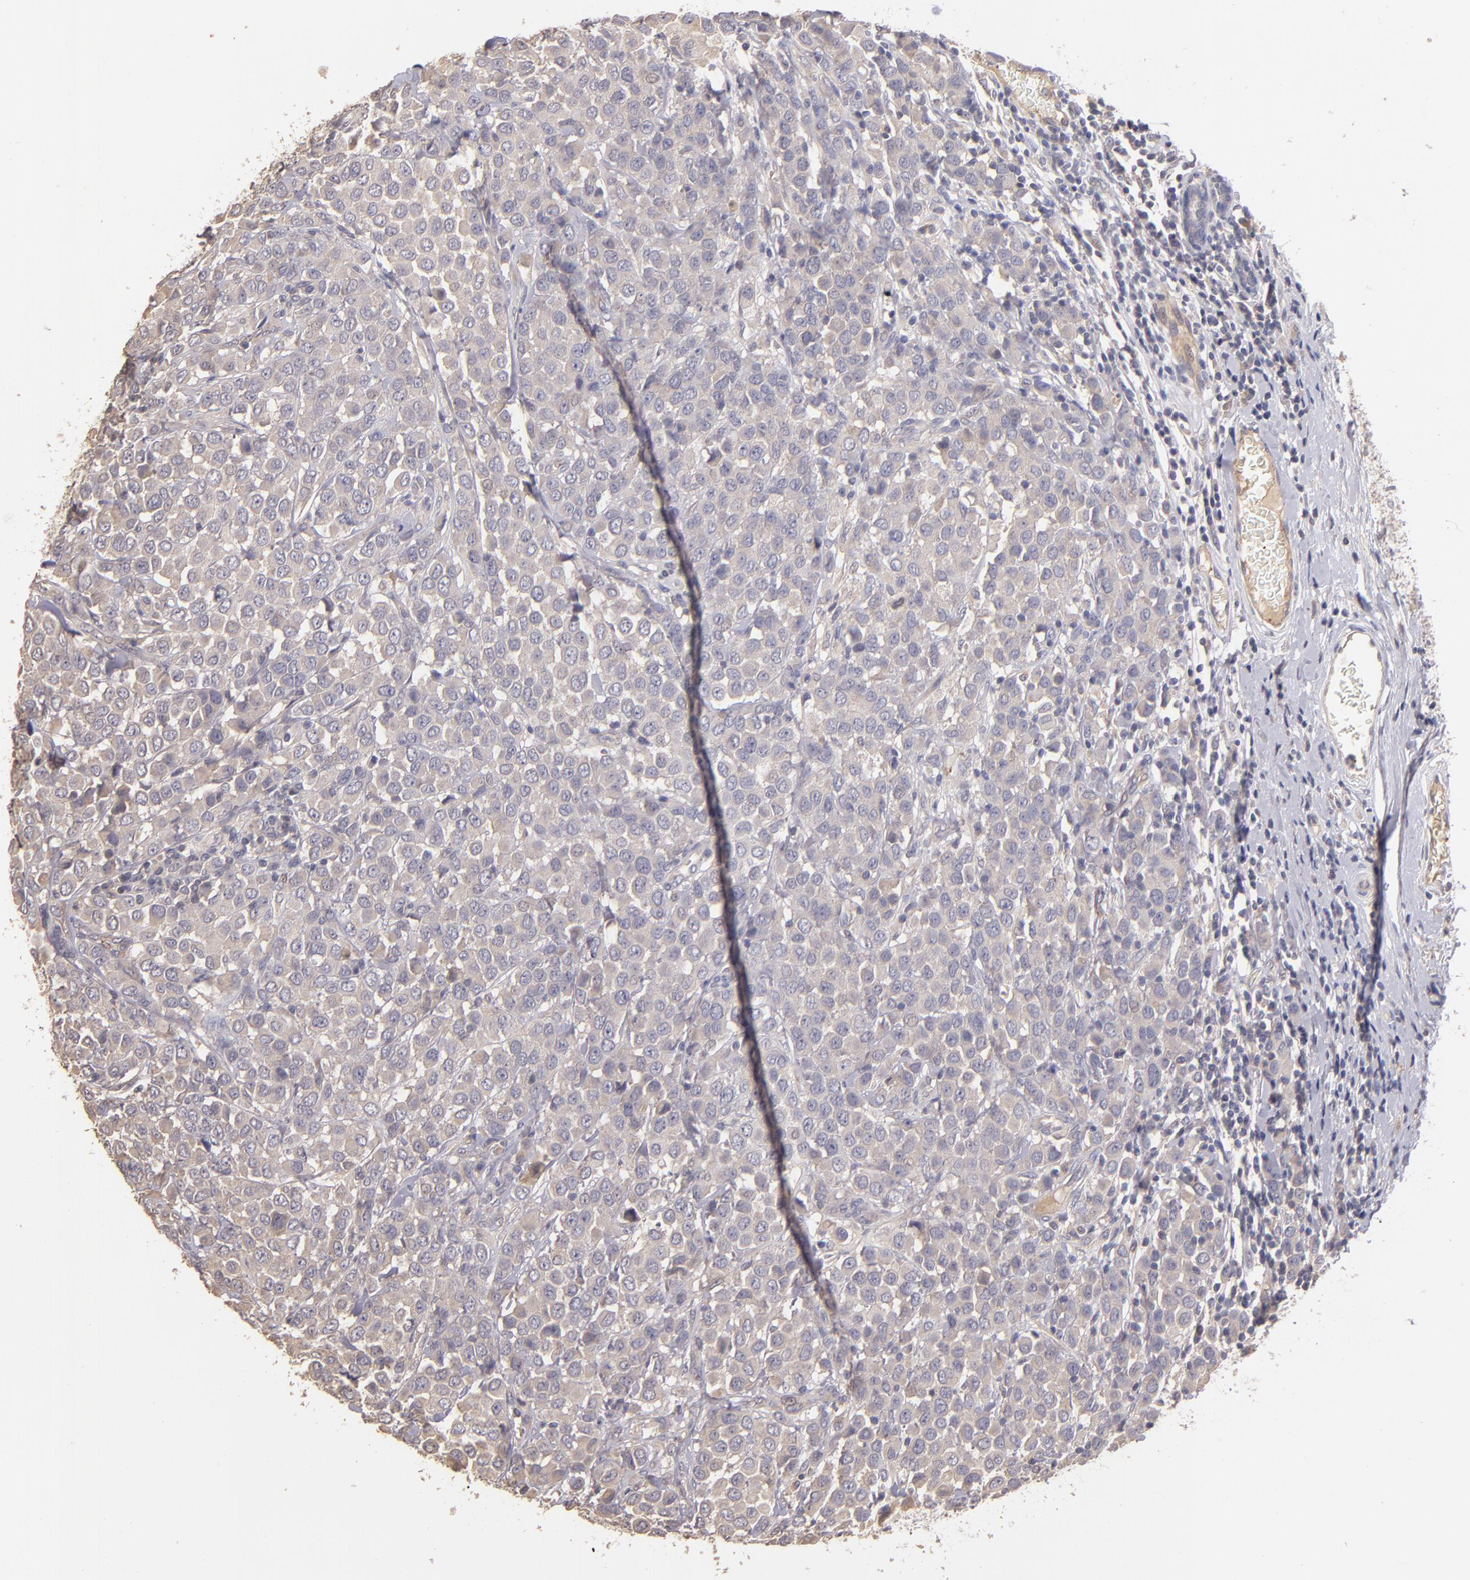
{"staining": {"intensity": "weak", "quantity": "25%-75%", "location": "cytoplasmic/membranous"}, "tissue": "breast cancer", "cell_type": "Tumor cells", "image_type": "cancer", "snomed": [{"axis": "morphology", "description": "Duct carcinoma"}, {"axis": "topography", "description": "Breast"}], "caption": "Protein staining by IHC displays weak cytoplasmic/membranous staining in approximately 25%-75% of tumor cells in breast cancer.", "gene": "GNAZ", "patient": {"sex": "female", "age": 61}}